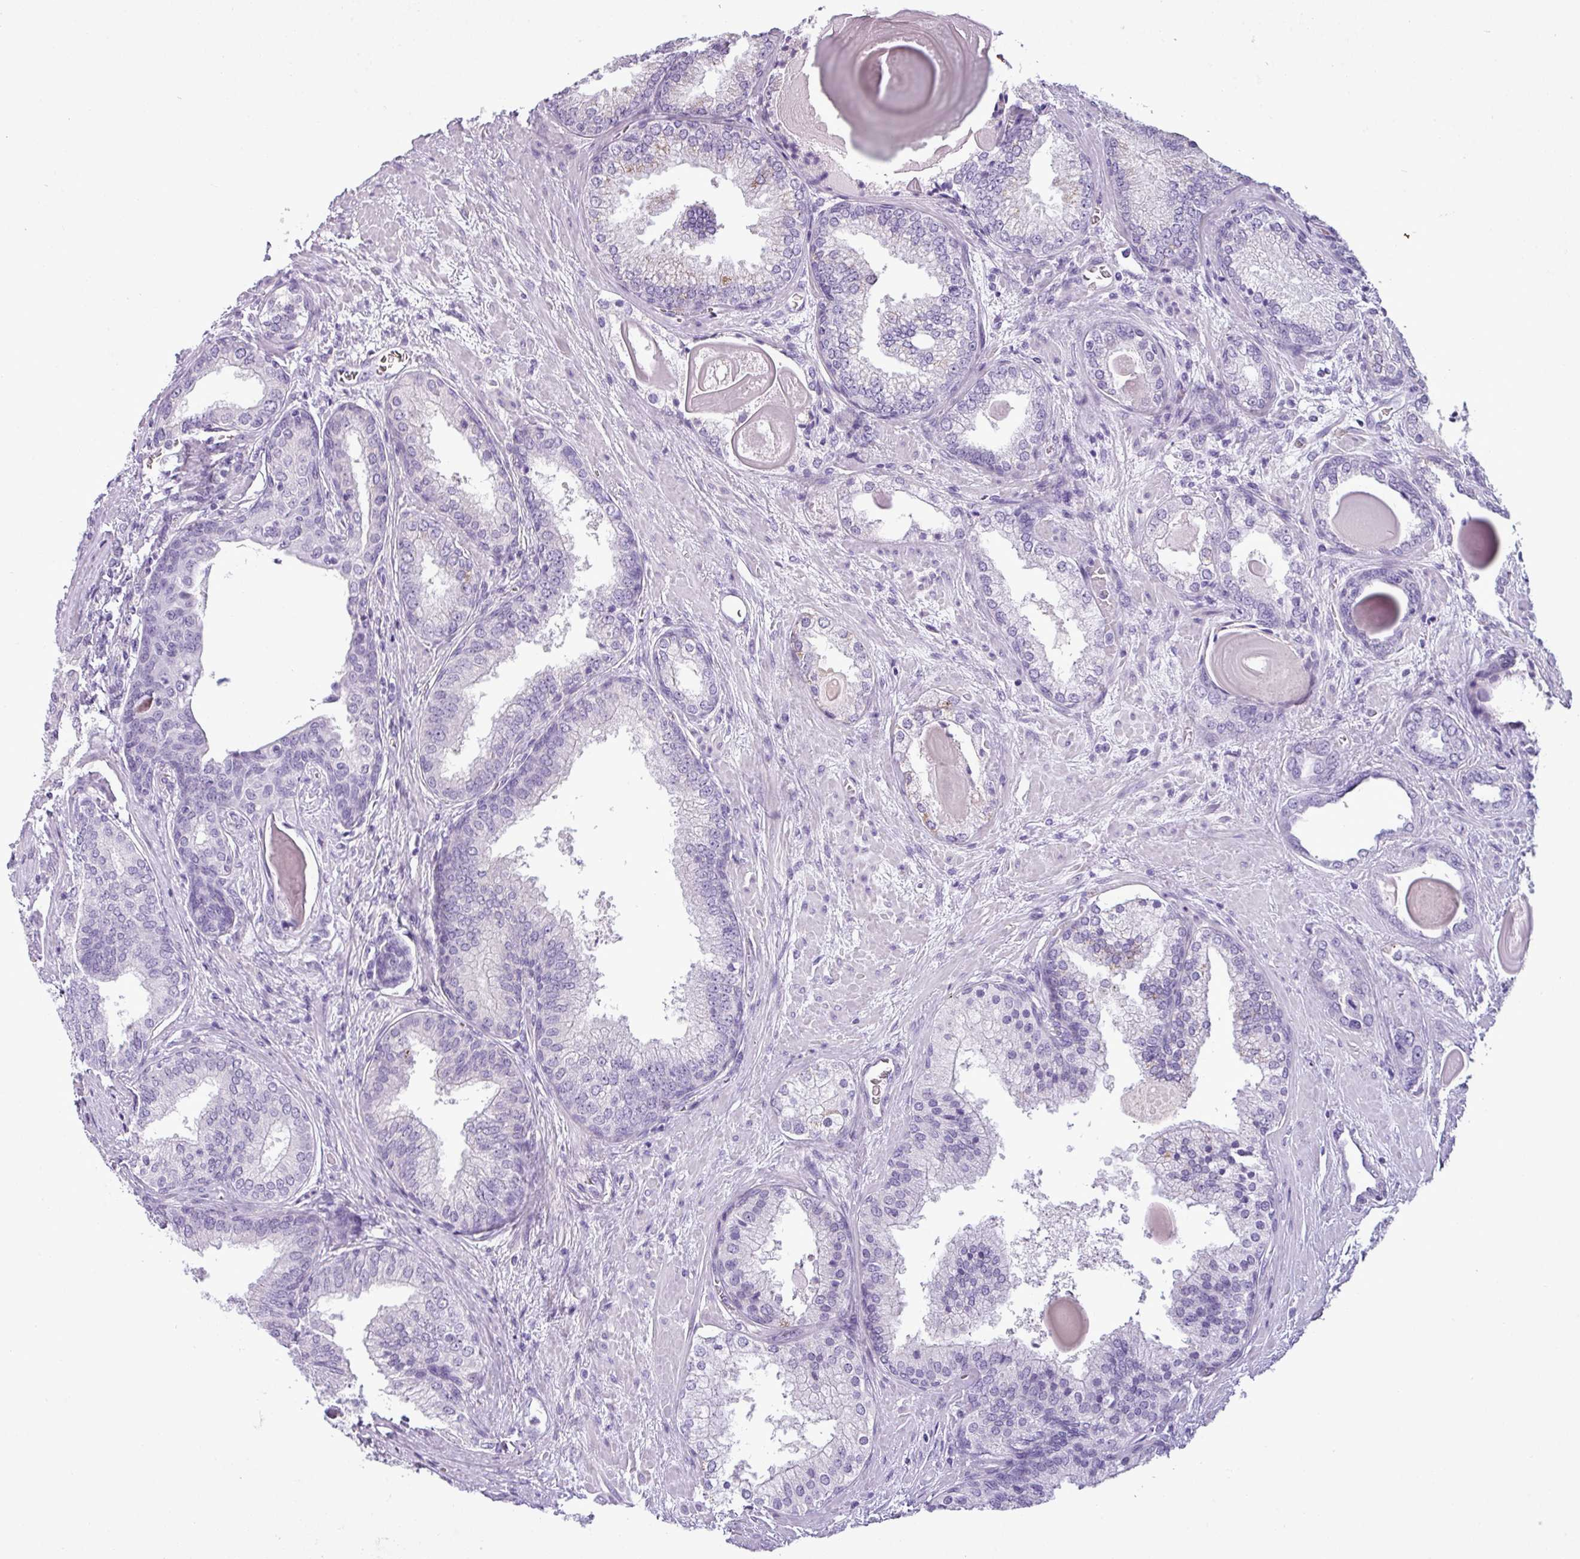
{"staining": {"intensity": "negative", "quantity": "none", "location": "none"}, "tissue": "prostate cancer", "cell_type": "Tumor cells", "image_type": "cancer", "snomed": [{"axis": "morphology", "description": "Adenocarcinoma, High grade"}, {"axis": "topography", "description": "Prostate"}], "caption": "Tumor cells are negative for brown protein staining in prostate high-grade adenocarcinoma.", "gene": "CDH16", "patient": {"sex": "male", "age": 63}}